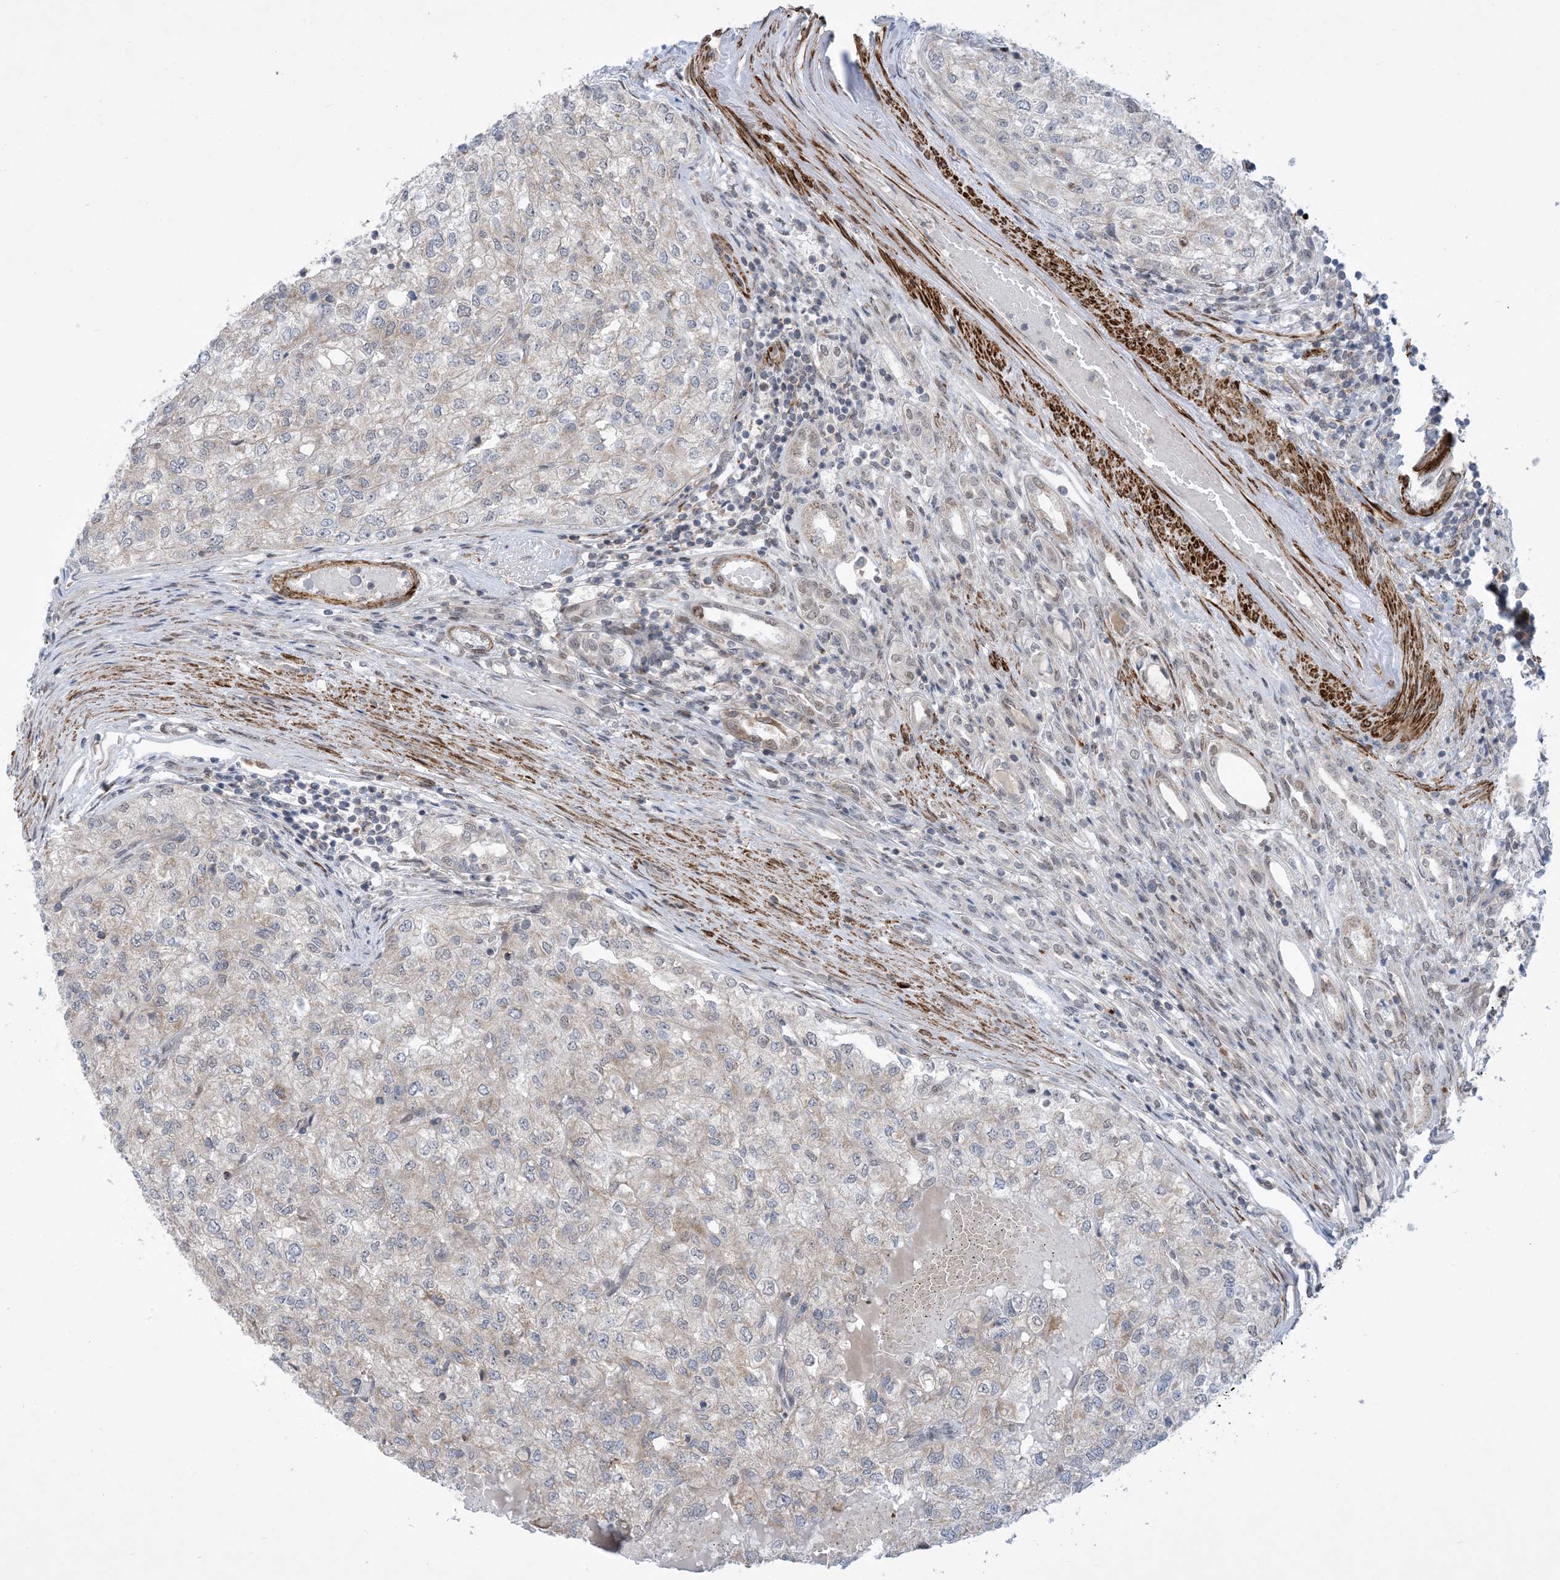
{"staining": {"intensity": "negative", "quantity": "none", "location": "none"}, "tissue": "renal cancer", "cell_type": "Tumor cells", "image_type": "cancer", "snomed": [{"axis": "morphology", "description": "Adenocarcinoma, NOS"}, {"axis": "topography", "description": "Kidney"}], "caption": "A photomicrograph of human adenocarcinoma (renal) is negative for staining in tumor cells. (Brightfield microscopy of DAB (3,3'-diaminobenzidine) immunohistochemistry at high magnification).", "gene": "ZNF8", "patient": {"sex": "female", "age": 54}}